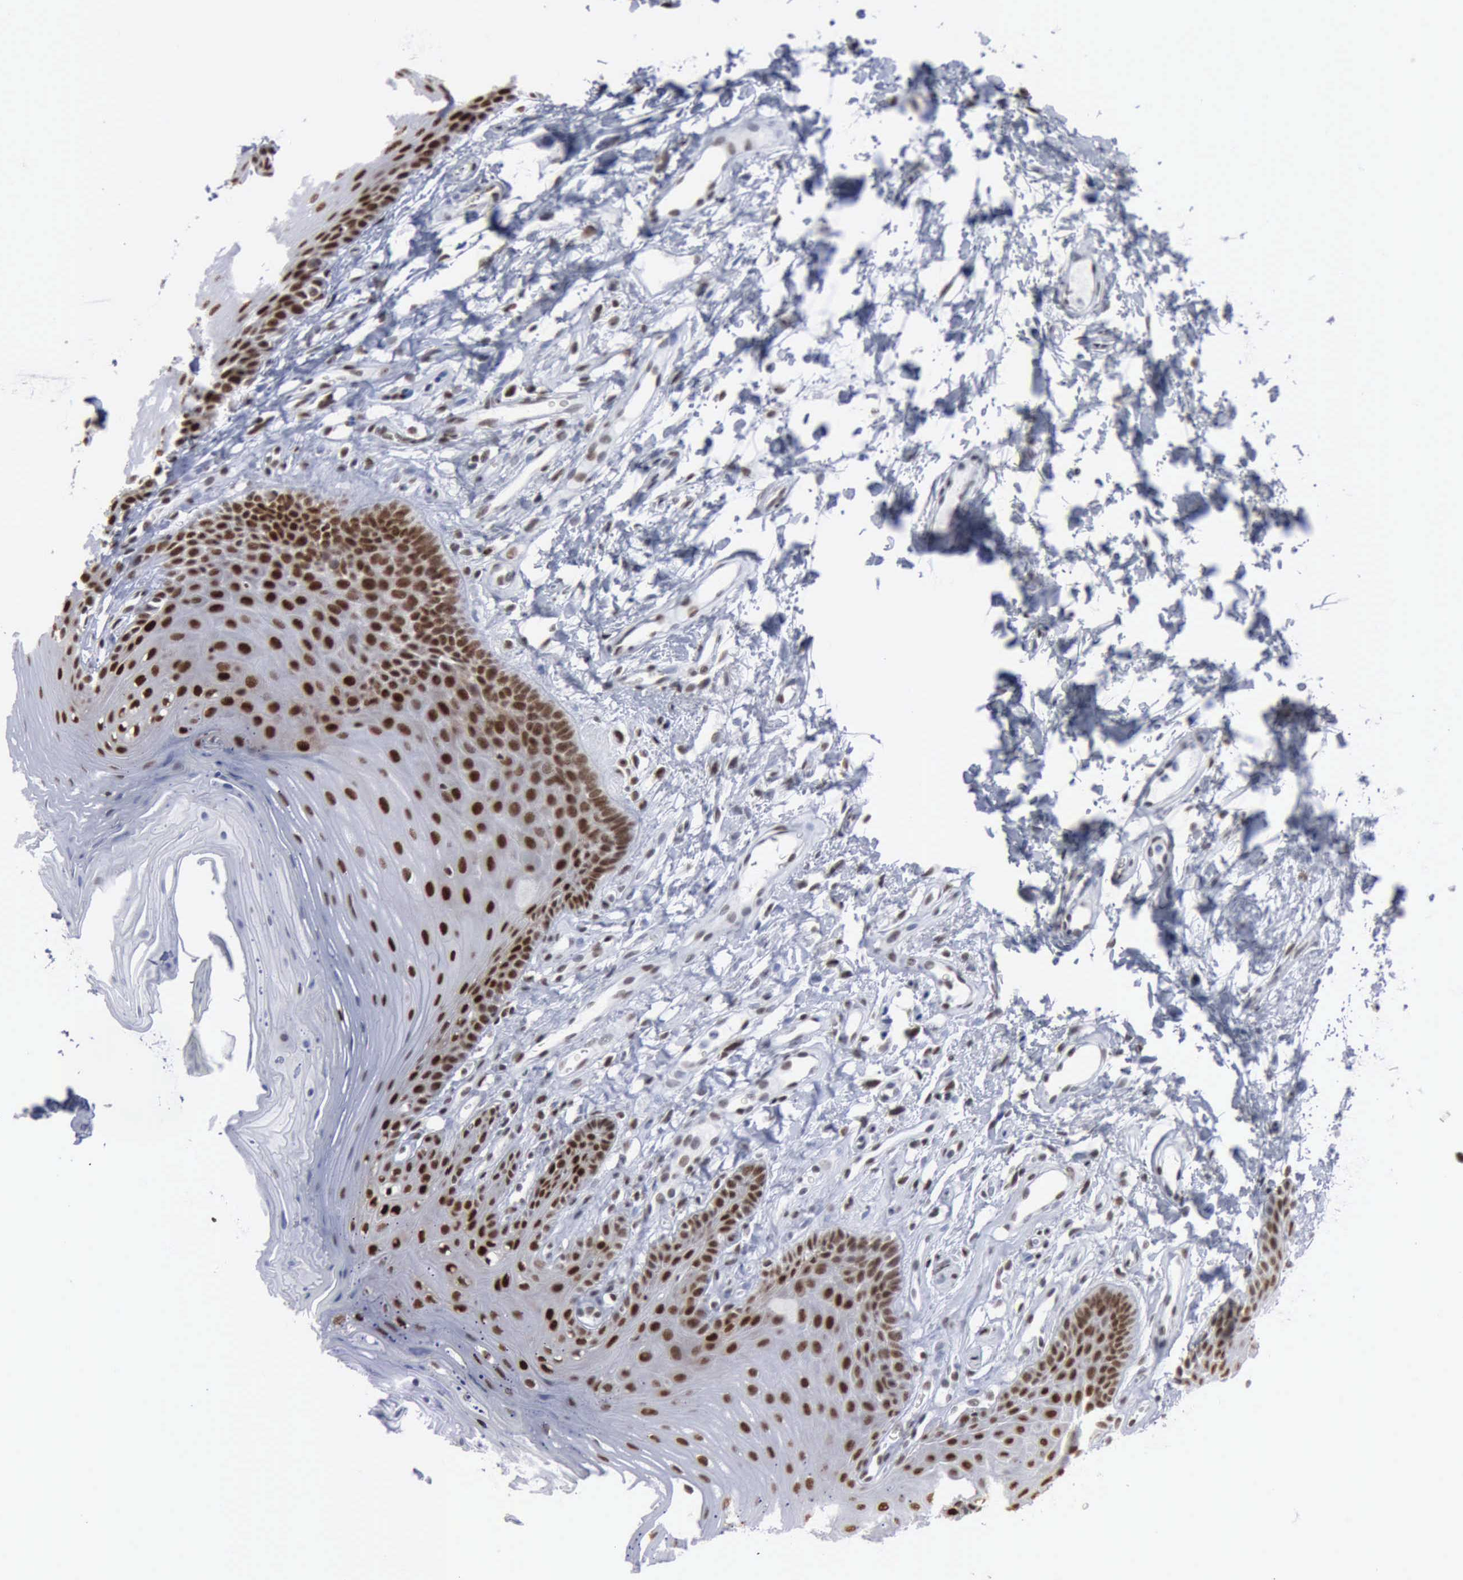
{"staining": {"intensity": "strong", "quantity": ">75%", "location": "nuclear"}, "tissue": "oral mucosa", "cell_type": "Squamous epithelial cells", "image_type": "normal", "snomed": [{"axis": "morphology", "description": "Normal tissue, NOS"}, {"axis": "topography", "description": "Oral tissue"}], "caption": "IHC micrograph of unremarkable oral mucosa stained for a protein (brown), which demonstrates high levels of strong nuclear staining in about >75% of squamous epithelial cells.", "gene": "XPA", "patient": {"sex": "male", "age": 62}}